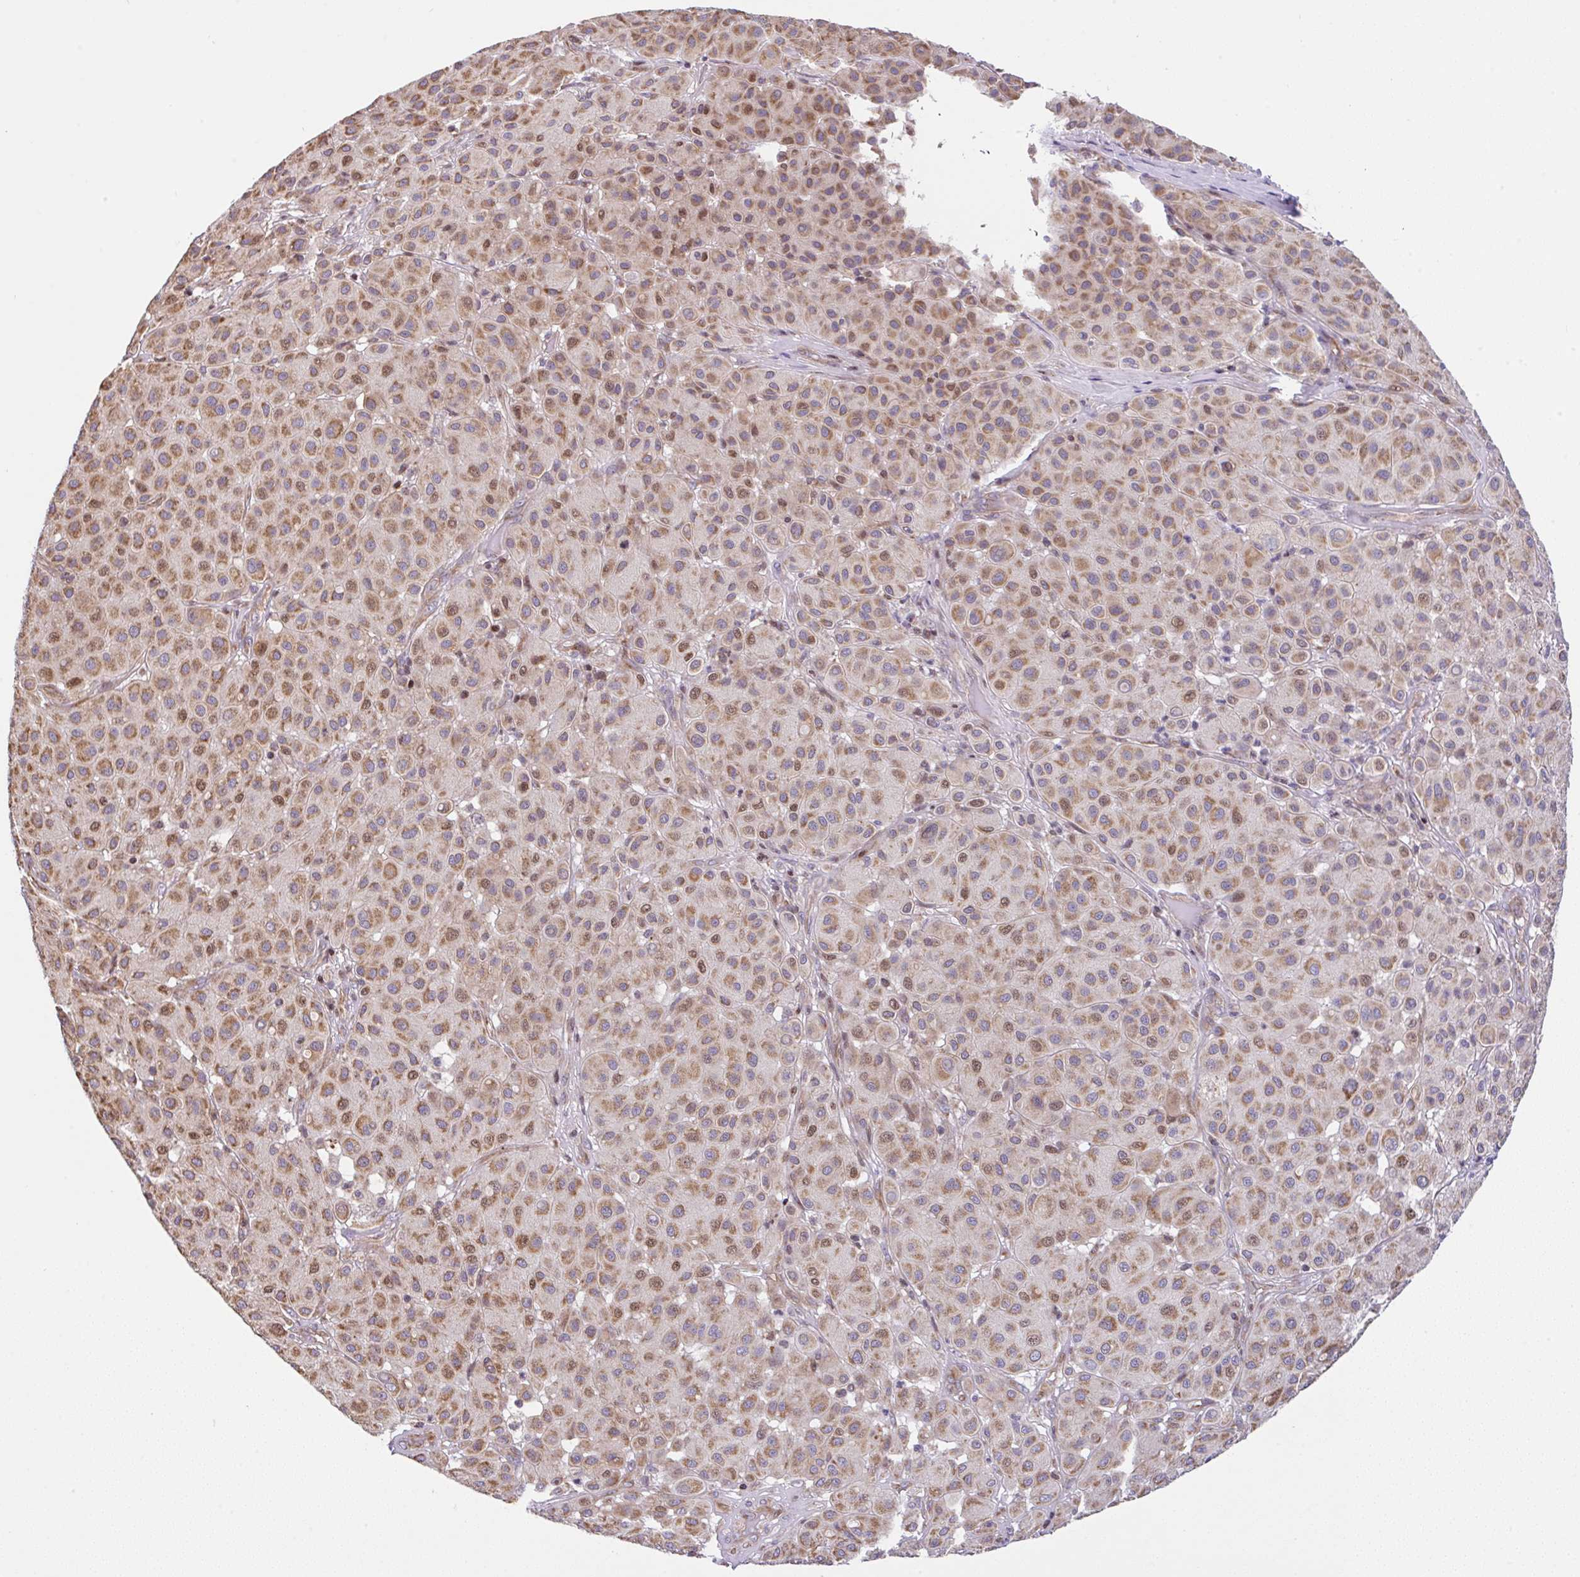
{"staining": {"intensity": "moderate", "quantity": ">75%", "location": "cytoplasmic/membranous"}, "tissue": "melanoma", "cell_type": "Tumor cells", "image_type": "cancer", "snomed": [{"axis": "morphology", "description": "Malignant melanoma, Metastatic site"}, {"axis": "topography", "description": "Smooth muscle"}], "caption": "Immunohistochemical staining of melanoma shows moderate cytoplasmic/membranous protein expression in approximately >75% of tumor cells.", "gene": "FIGNL1", "patient": {"sex": "male", "age": 41}}